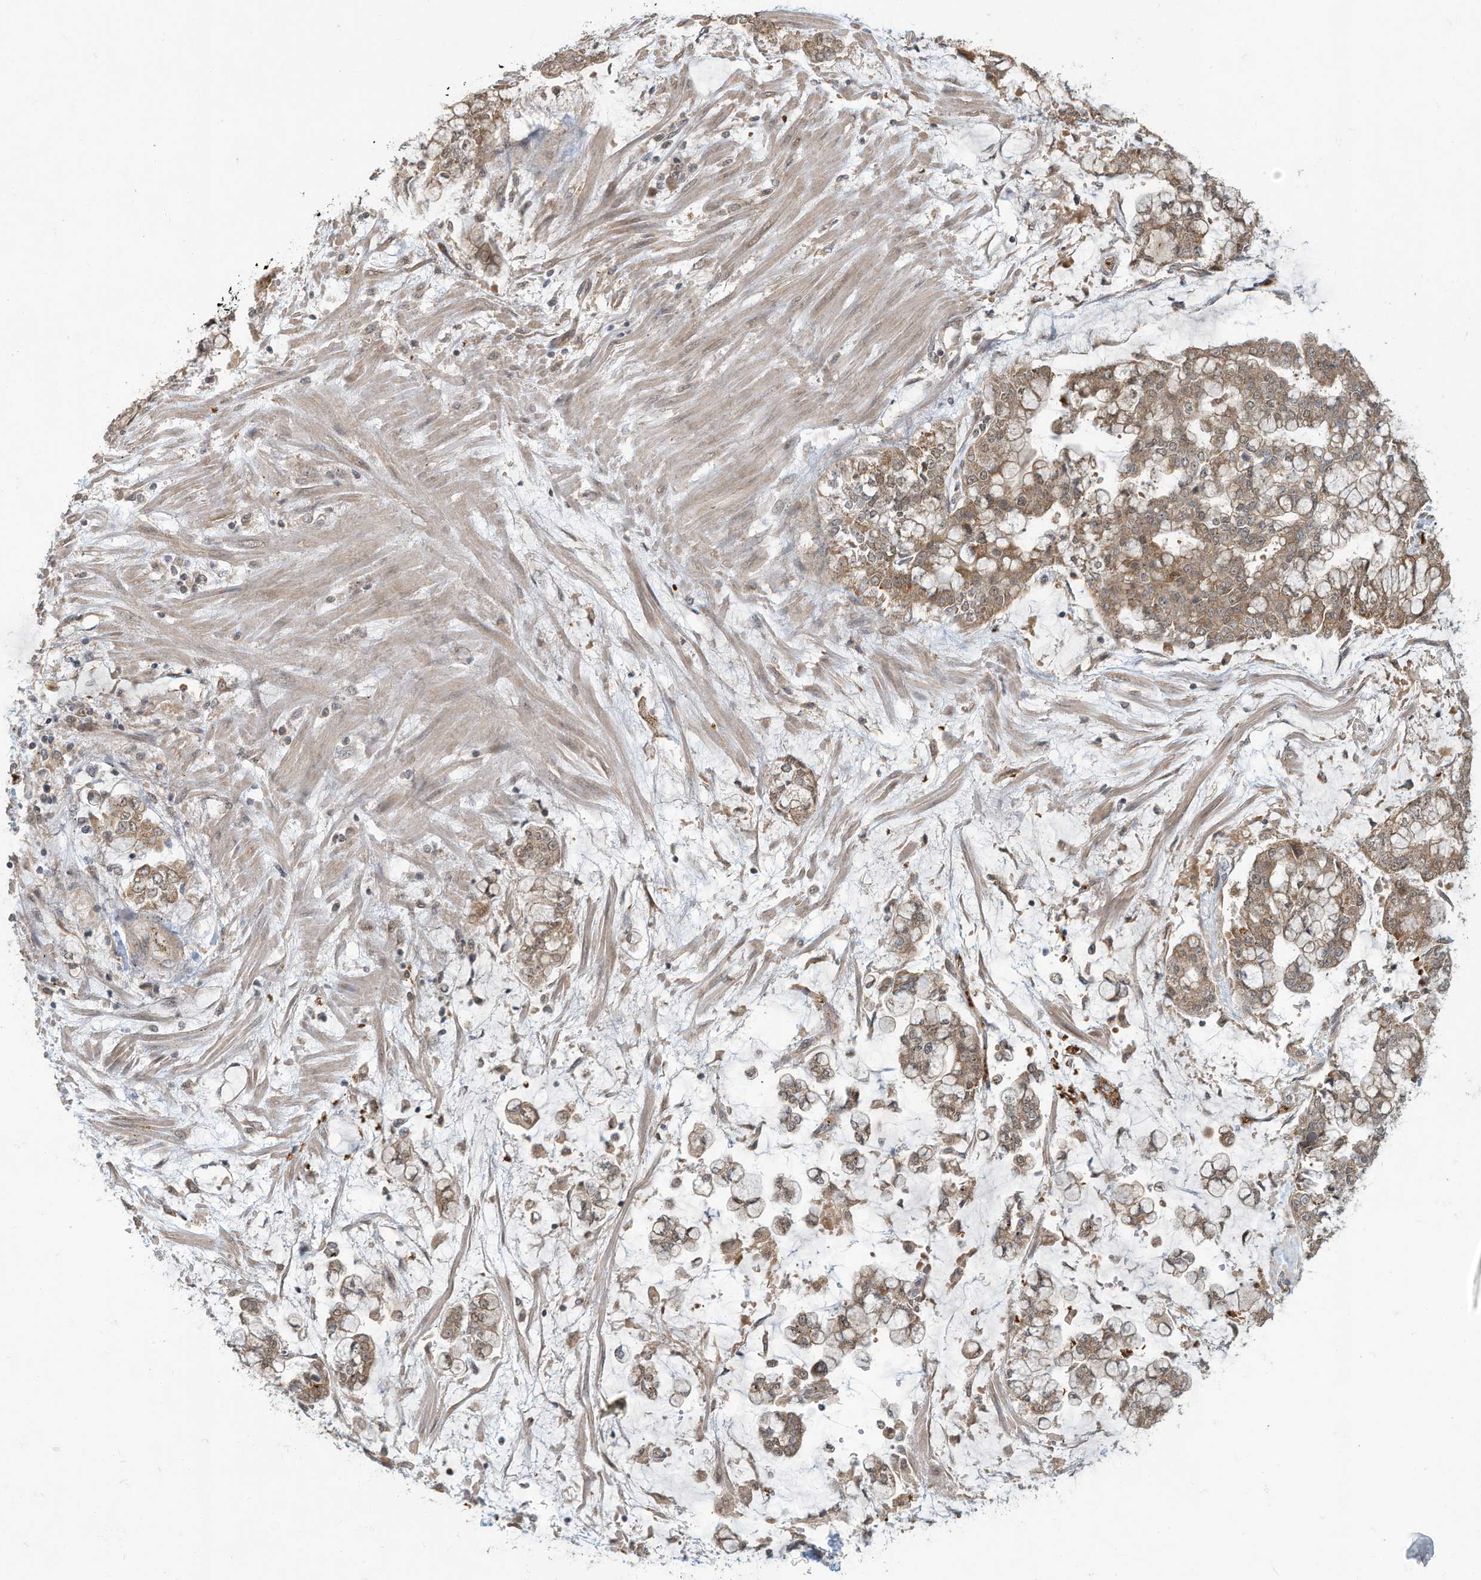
{"staining": {"intensity": "moderate", "quantity": ">75%", "location": "cytoplasmic/membranous"}, "tissue": "stomach cancer", "cell_type": "Tumor cells", "image_type": "cancer", "snomed": [{"axis": "morphology", "description": "Normal tissue, NOS"}, {"axis": "morphology", "description": "Adenocarcinoma, NOS"}, {"axis": "topography", "description": "Stomach, upper"}, {"axis": "topography", "description": "Stomach"}], "caption": "Immunohistochemistry (IHC) of human stomach cancer reveals medium levels of moderate cytoplasmic/membranous positivity in about >75% of tumor cells. The staining is performed using DAB (3,3'-diaminobenzidine) brown chromogen to label protein expression. The nuclei are counter-stained blue using hematoxylin.", "gene": "ERI2", "patient": {"sex": "male", "age": 76}}